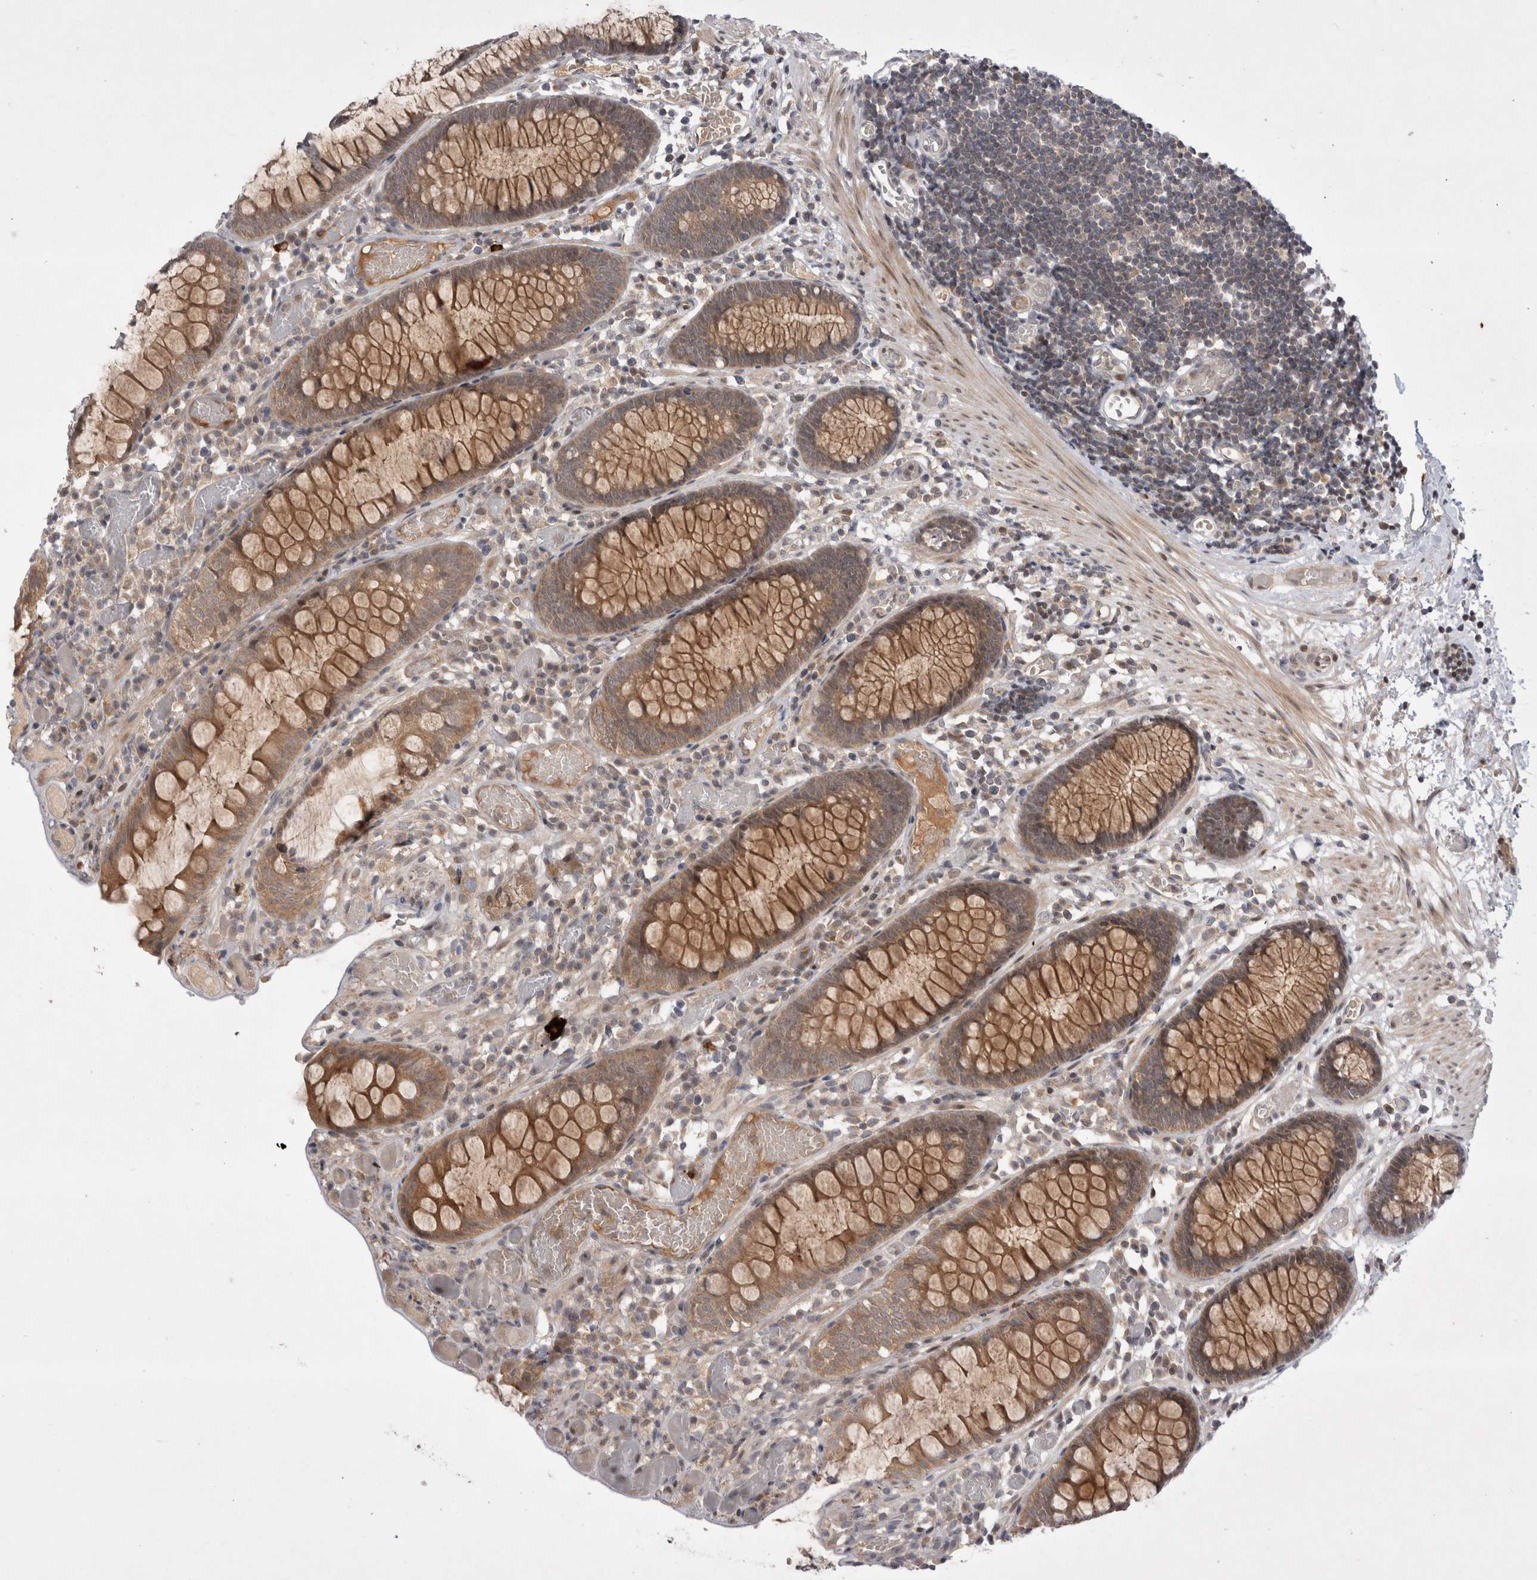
{"staining": {"intensity": "weak", "quantity": ">75%", "location": "cytoplasmic/membranous"}, "tissue": "colon", "cell_type": "Endothelial cells", "image_type": "normal", "snomed": [{"axis": "morphology", "description": "Normal tissue, NOS"}, {"axis": "topography", "description": "Colon"}], "caption": "Protein expression analysis of unremarkable colon displays weak cytoplasmic/membranous staining in approximately >75% of endothelial cells. (brown staining indicates protein expression, while blue staining denotes nuclei).", "gene": "PLEKHM1", "patient": {"sex": "male", "age": 14}}